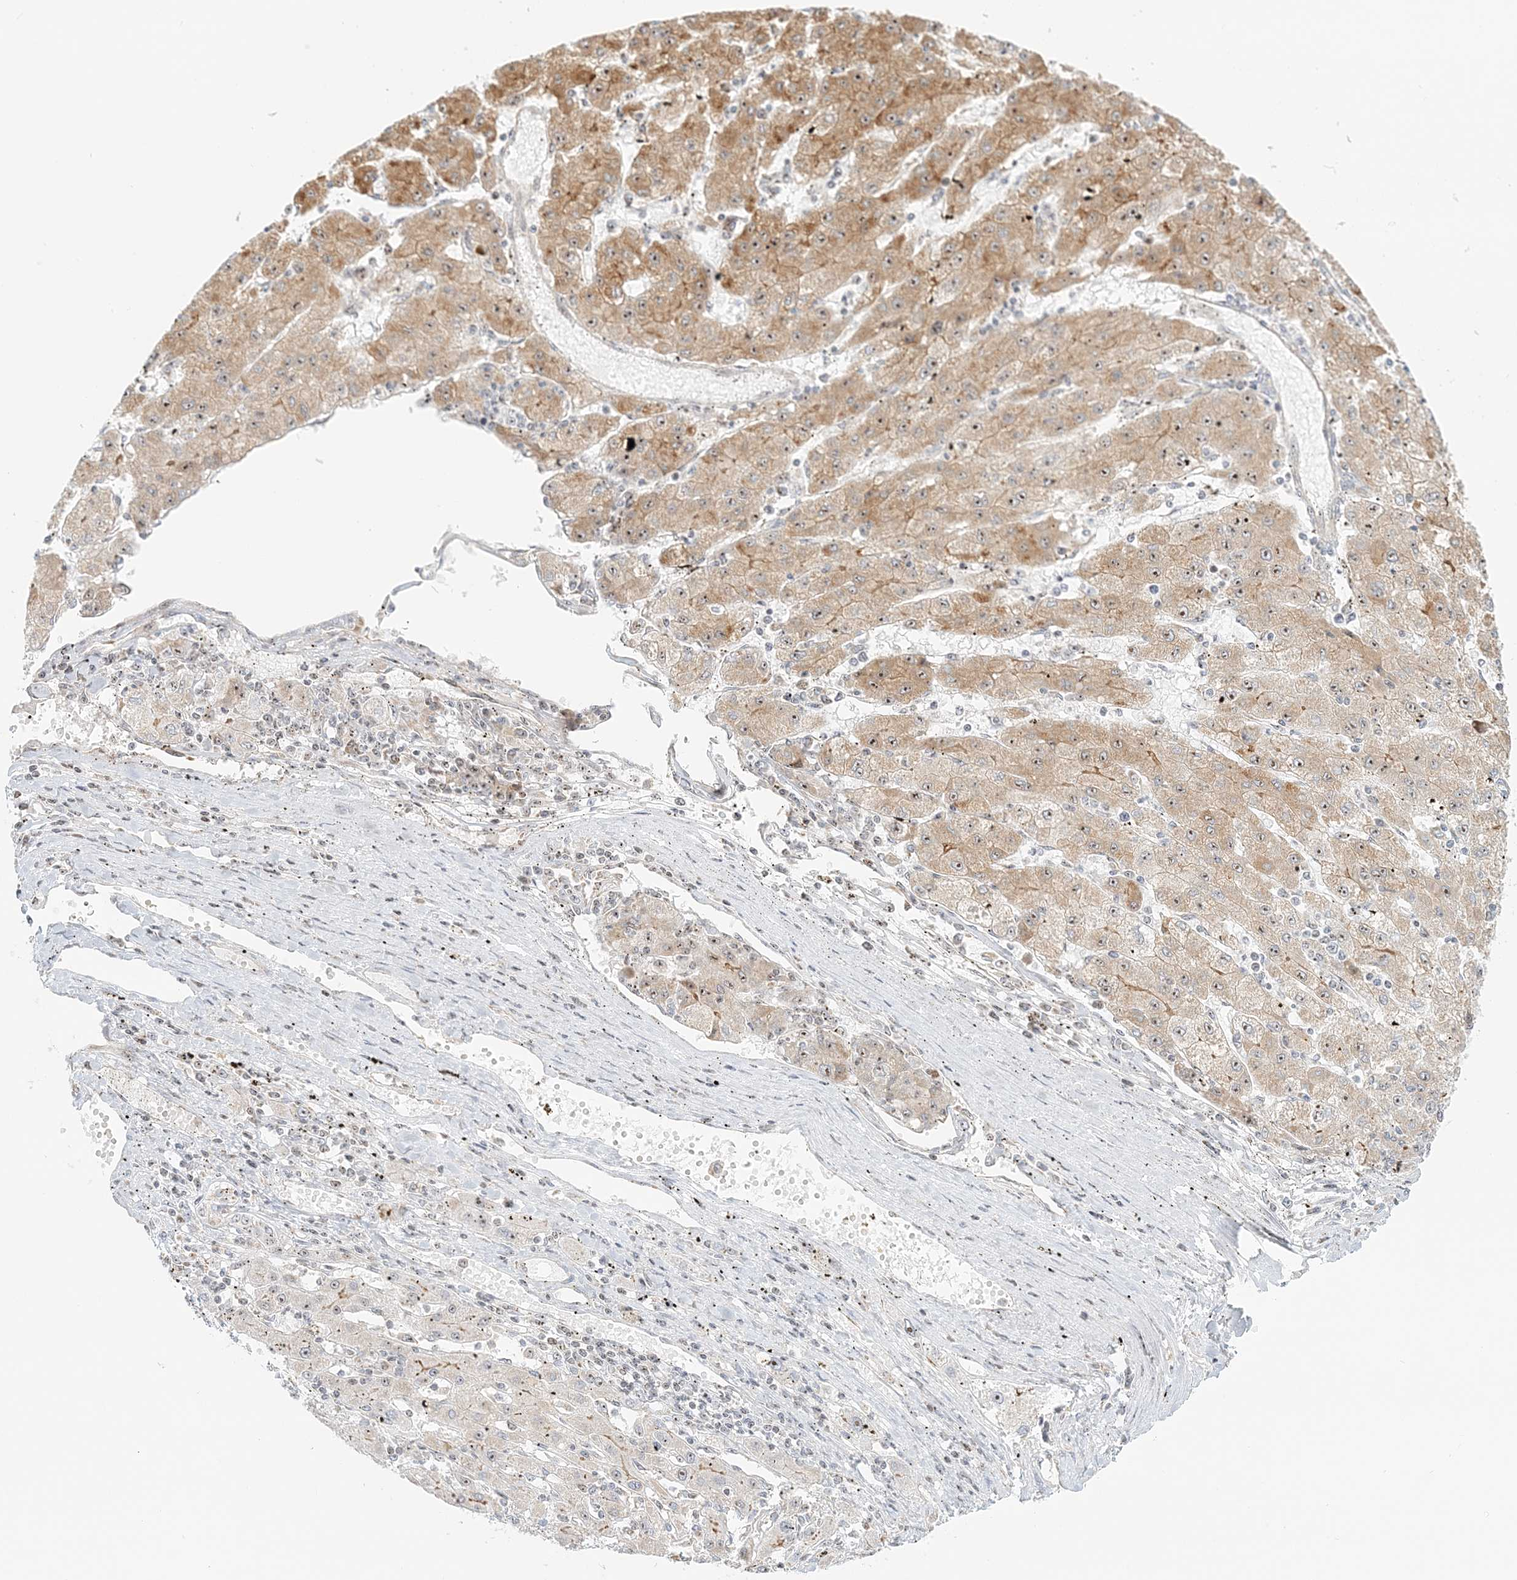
{"staining": {"intensity": "moderate", "quantity": ">75%", "location": "cytoplasmic/membranous,nuclear"}, "tissue": "liver cancer", "cell_type": "Tumor cells", "image_type": "cancer", "snomed": [{"axis": "morphology", "description": "Carcinoma, Hepatocellular, NOS"}, {"axis": "topography", "description": "Liver"}], "caption": "This is a photomicrograph of immunohistochemistry staining of liver cancer (hepatocellular carcinoma), which shows moderate expression in the cytoplasmic/membranous and nuclear of tumor cells.", "gene": "UBE2F", "patient": {"sex": "male", "age": 72}}